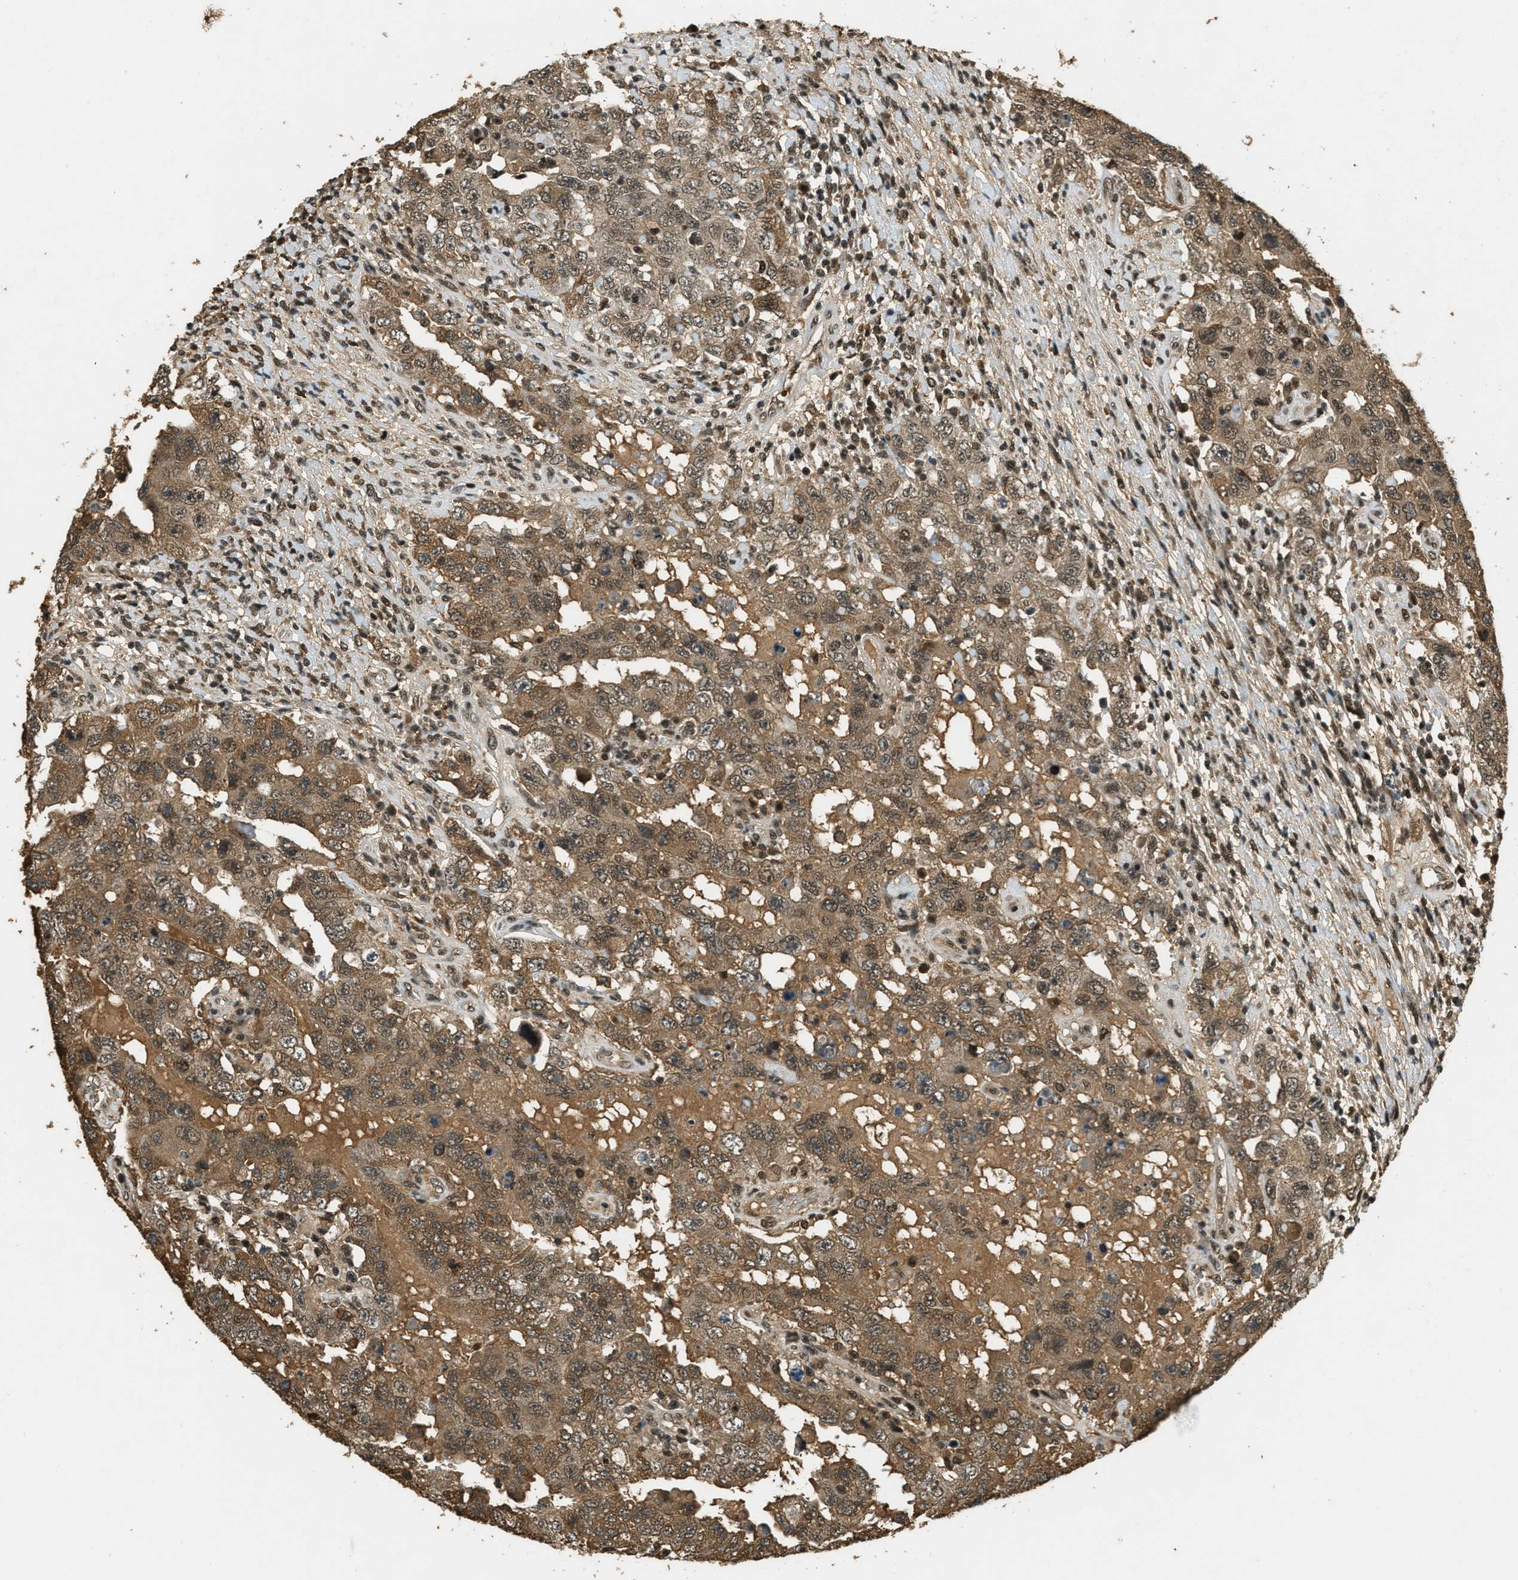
{"staining": {"intensity": "moderate", "quantity": ">75%", "location": "cytoplasmic/membranous,nuclear"}, "tissue": "testis cancer", "cell_type": "Tumor cells", "image_type": "cancer", "snomed": [{"axis": "morphology", "description": "Carcinoma, Embryonal, NOS"}, {"axis": "topography", "description": "Testis"}], "caption": "An image of testis cancer stained for a protein reveals moderate cytoplasmic/membranous and nuclear brown staining in tumor cells.", "gene": "ZNF148", "patient": {"sex": "male", "age": 26}}